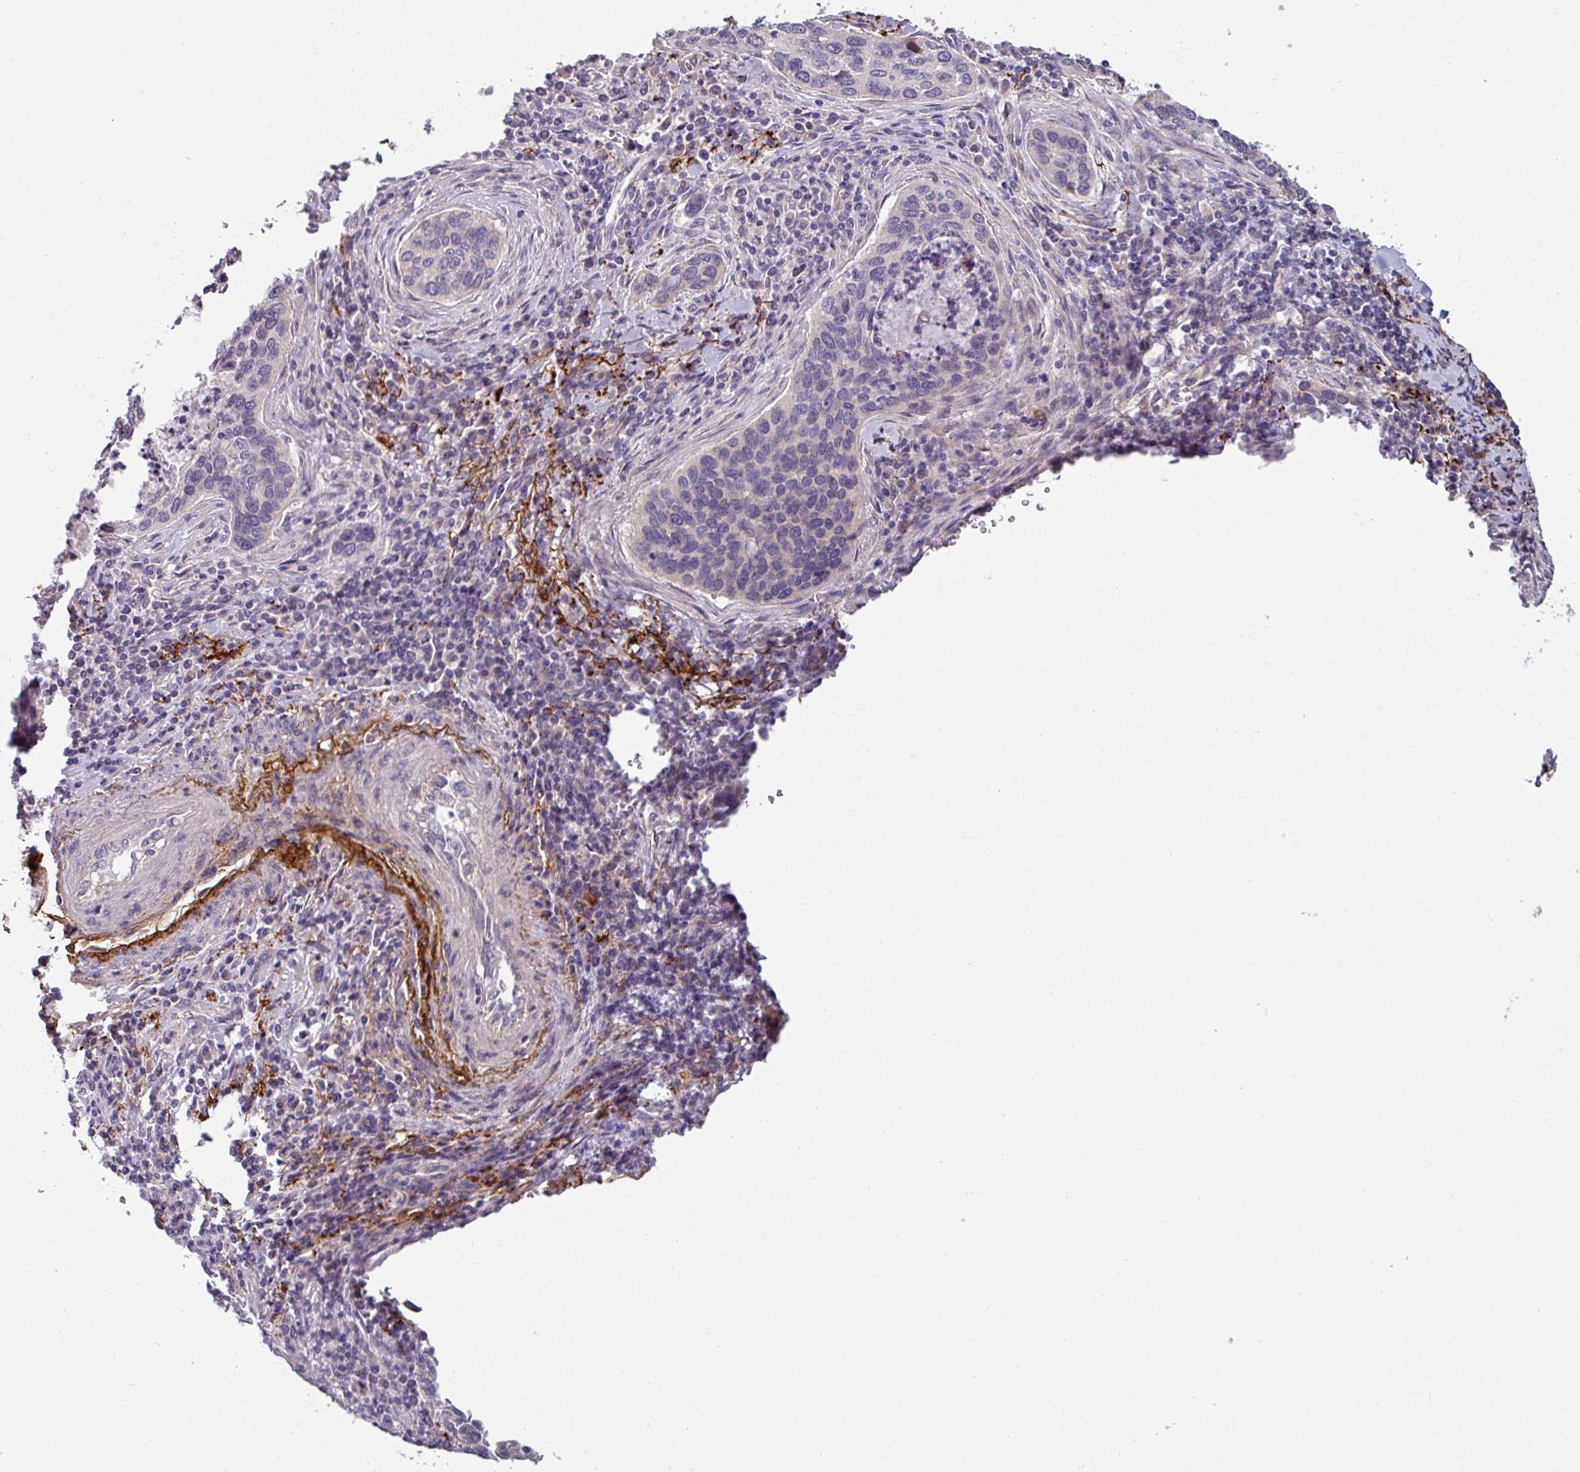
{"staining": {"intensity": "negative", "quantity": "none", "location": "none"}, "tissue": "cervical cancer", "cell_type": "Tumor cells", "image_type": "cancer", "snomed": [{"axis": "morphology", "description": "Squamous cell carcinoma, NOS"}, {"axis": "topography", "description": "Cervix"}], "caption": "Micrograph shows no protein staining in tumor cells of squamous cell carcinoma (cervical) tissue.", "gene": "MTMR14", "patient": {"sex": "female", "age": 53}}